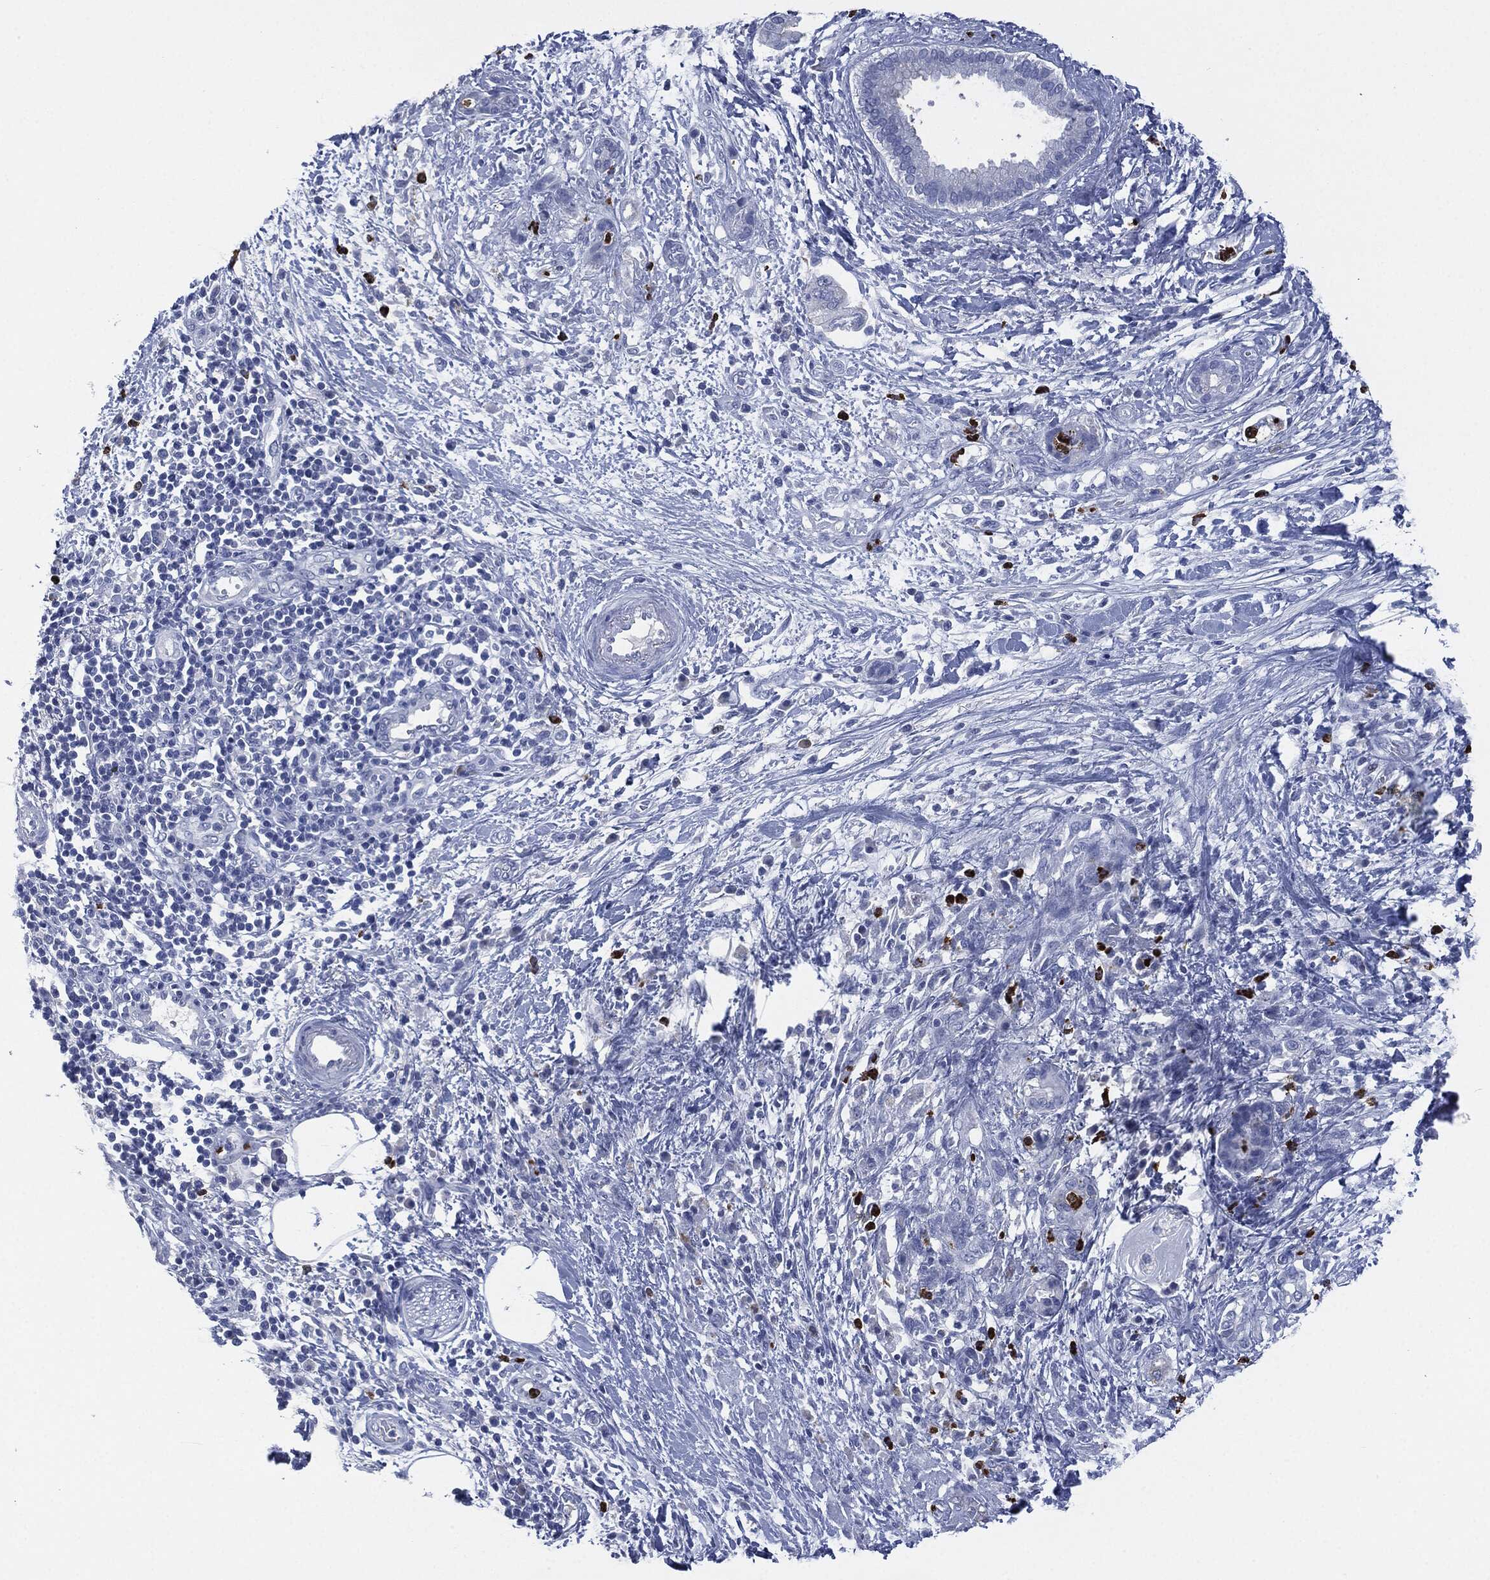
{"staining": {"intensity": "negative", "quantity": "none", "location": "none"}, "tissue": "pancreatic cancer", "cell_type": "Tumor cells", "image_type": "cancer", "snomed": [{"axis": "morphology", "description": "Adenocarcinoma, NOS"}, {"axis": "topography", "description": "Pancreas"}], "caption": "A micrograph of adenocarcinoma (pancreatic) stained for a protein exhibits no brown staining in tumor cells. (Stains: DAB immunohistochemistry with hematoxylin counter stain, Microscopy: brightfield microscopy at high magnification).", "gene": "CEACAM8", "patient": {"sex": "female", "age": 73}}